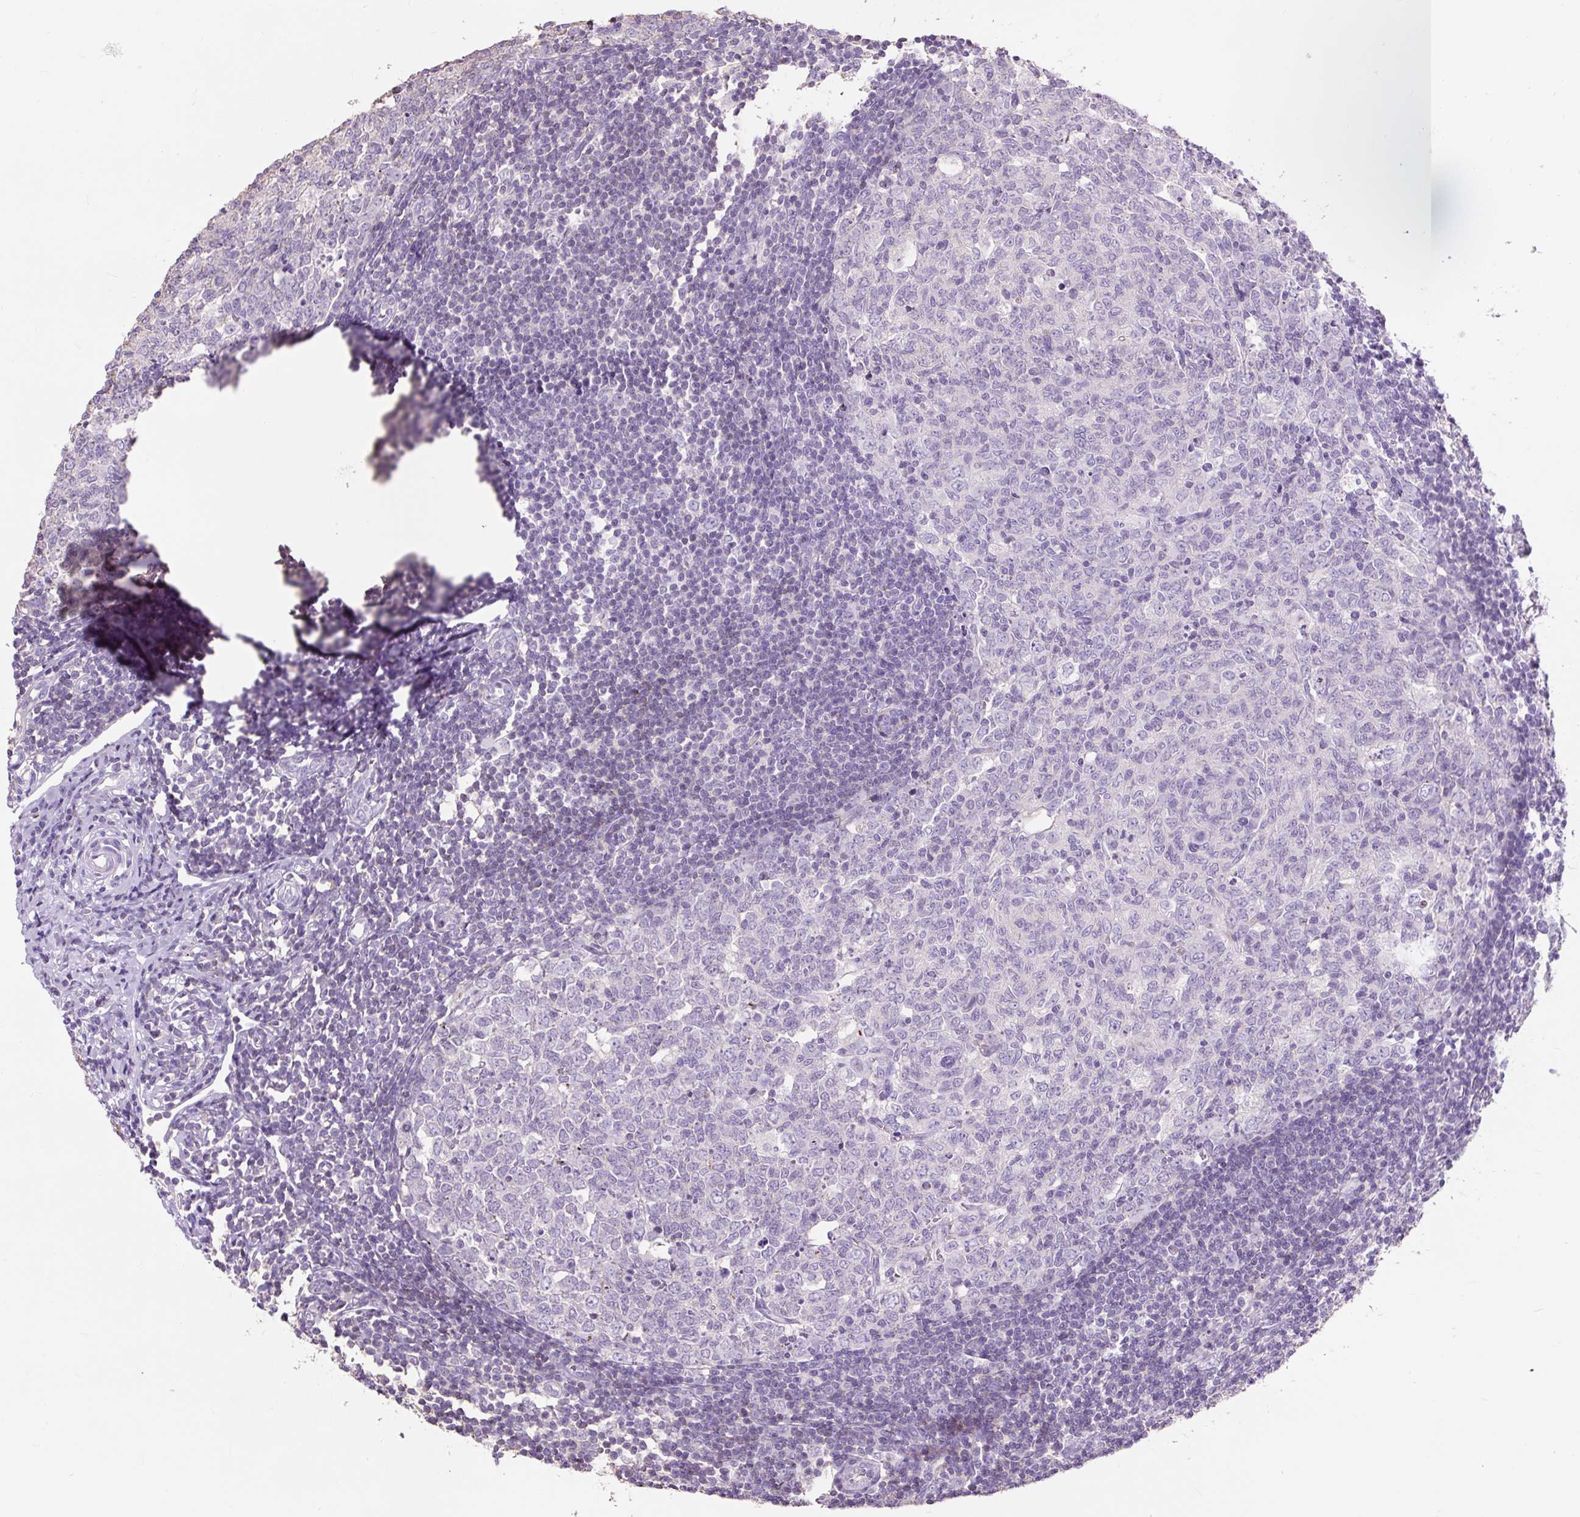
{"staining": {"intensity": "negative", "quantity": "none", "location": "none"}, "tissue": "appendix", "cell_type": "Glandular cells", "image_type": "normal", "snomed": [{"axis": "morphology", "description": "Normal tissue, NOS"}, {"axis": "topography", "description": "Appendix"}], "caption": "This is a micrograph of IHC staining of normal appendix, which shows no positivity in glandular cells.", "gene": "OR10A7", "patient": {"sex": "male", "age": 14}}